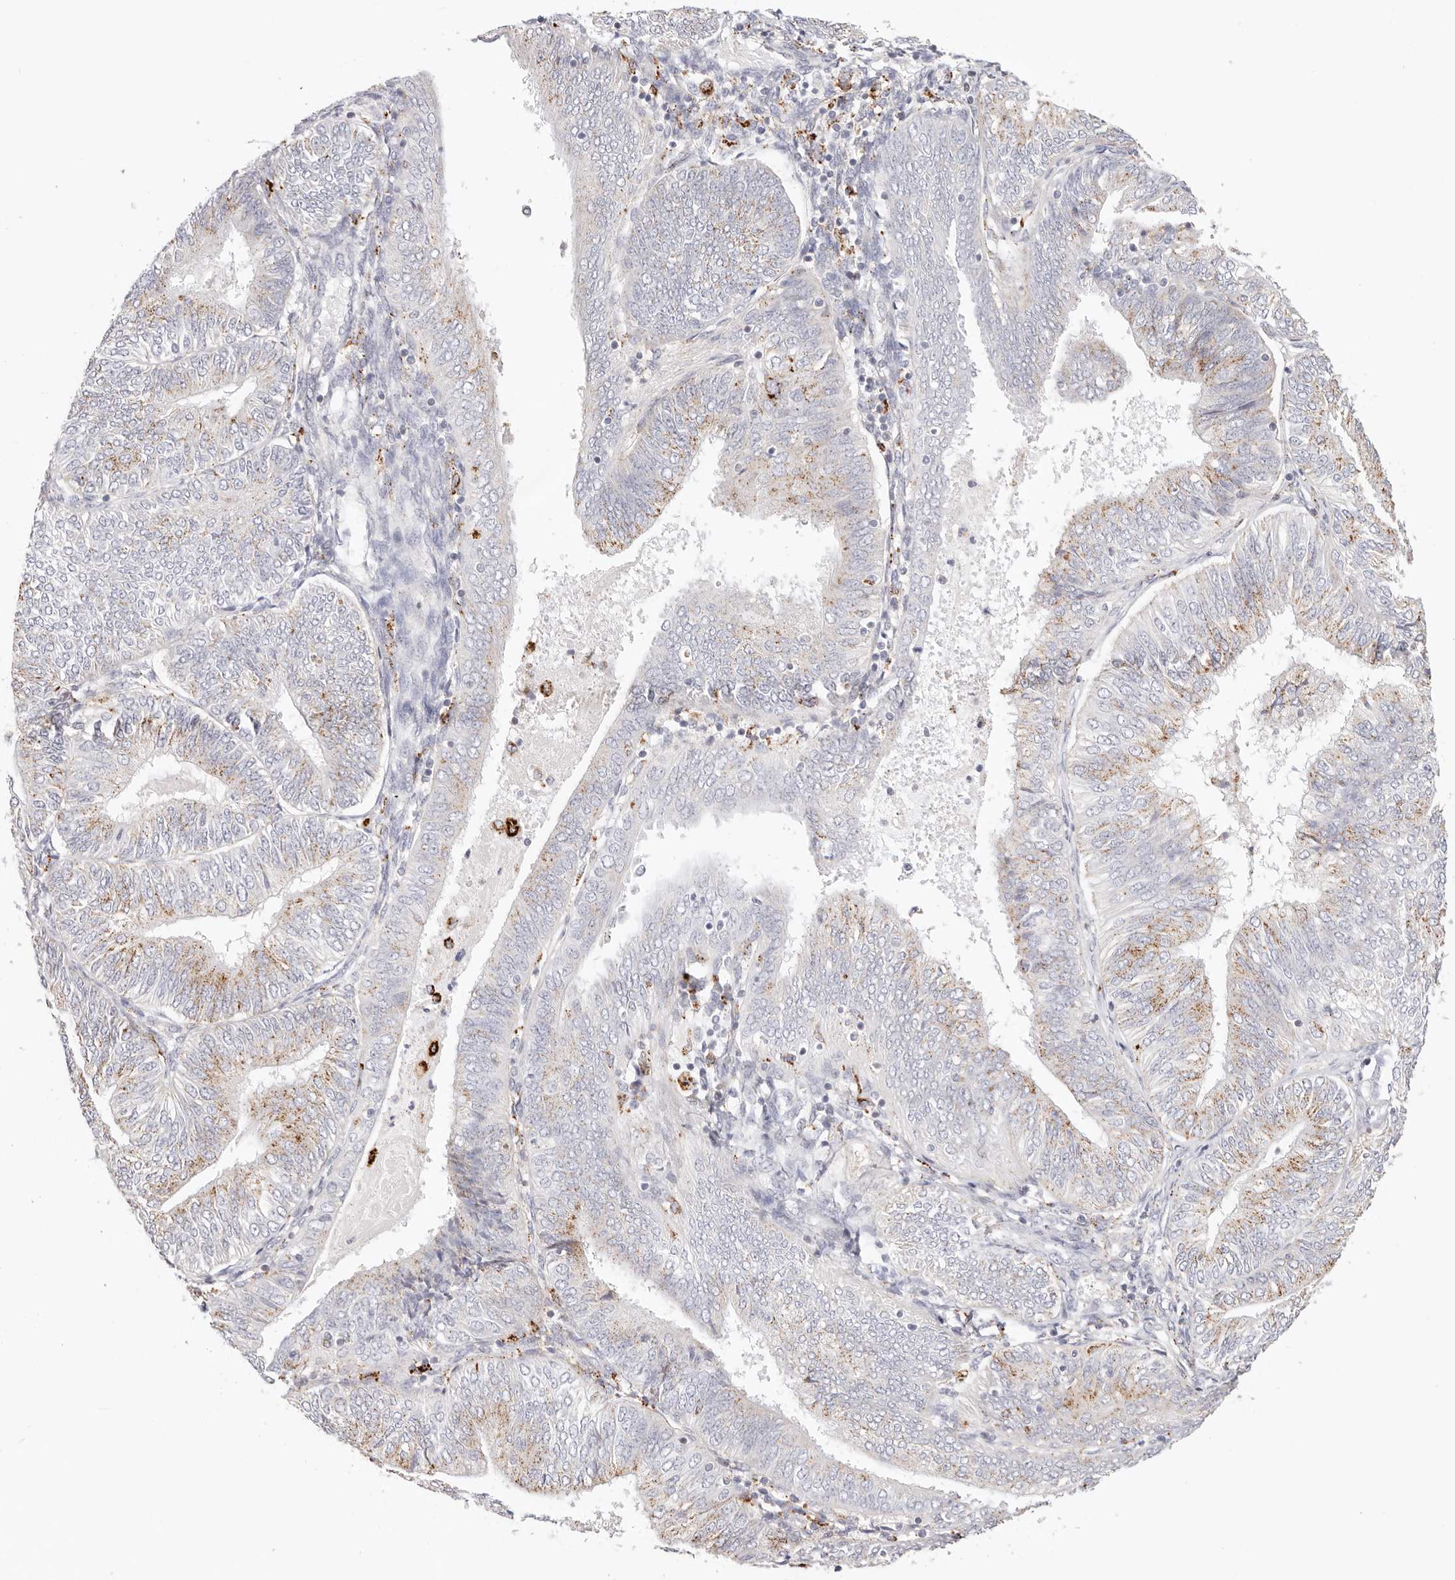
{"staining": {"intensity": "moderate", "quantity": "25%-75%", "location": "cytoplasmic/membranous"}, "tissue": "endometrial cancer", "cell_type": "Tumor cells", "image_type": "cancer", "snomed": [{"axis": "morphology", "description": "Adenocarcinoma, NOS"}, {"axis": "topography", "description": "Endometrium"}], "caption": "Brown immunohistochemical staining in human endometrial cancer (adenocarcinoma) displays moderate cytoplasmic/membranous positivity in approximately 25%-75% of tumor cells. (IHC, brightfield microscopy, high magnification).", "gene": "STKLD1", "patient": {"sex": "female", "age": 58}}